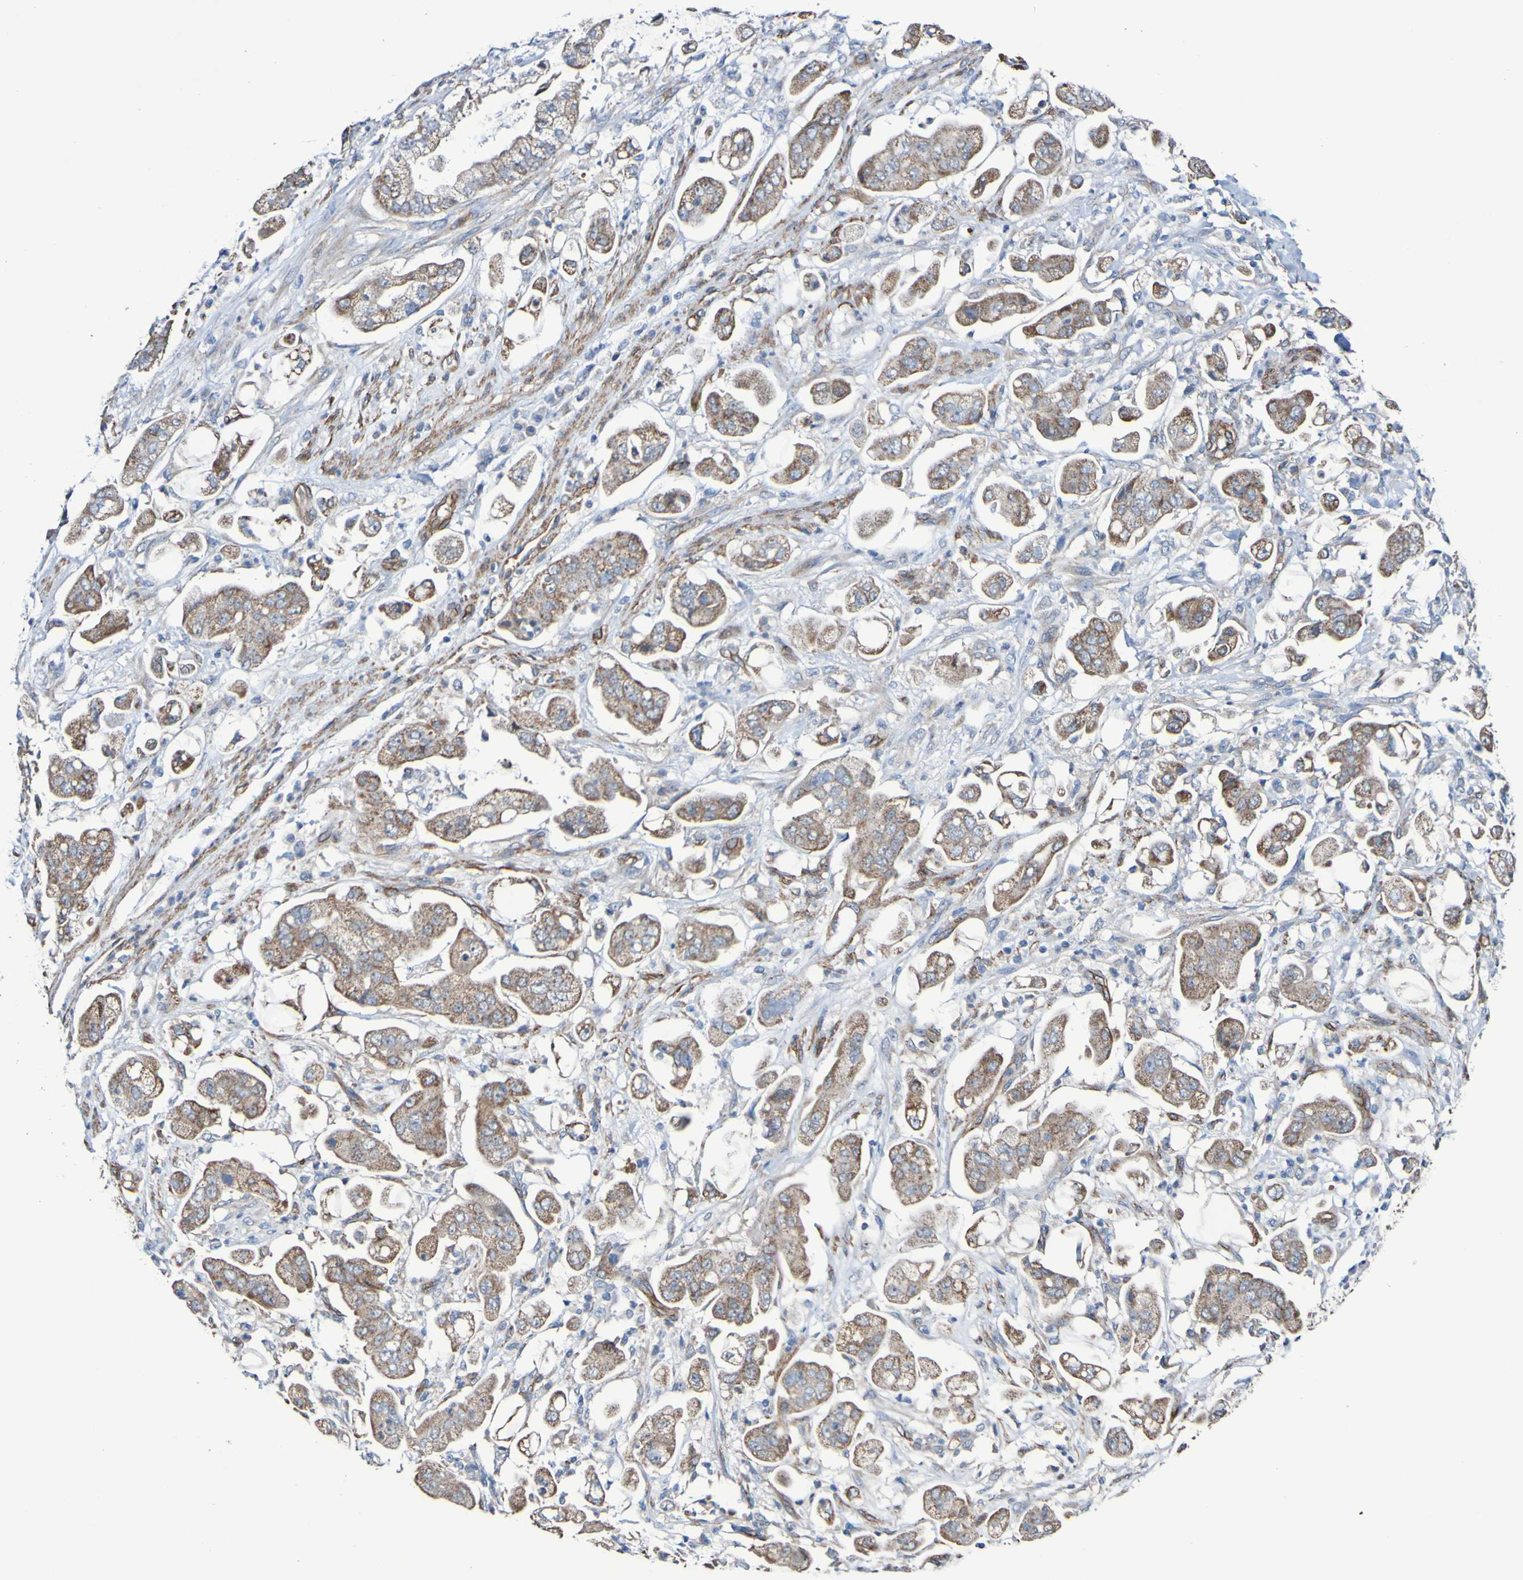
{"staining": {"intensity": "moderate", "quantity": ">75%", "location": "cytoplasmic/membranous"}, "tissue": "stomach cancer", "cell_type": "Tumor cells", "image_type": "cancer", "snomed": [{"axis": "morphology", "description": "Adenocarcinoma, NOS"}, {"axis": "topography", "description": "Stomach"}], "caption": "IHC photomicrograph of human stomach cancer stained for a protein (brown), which demonstrates medium levels of moderate cytoplasmic/membranous expression in about >75% of tumor cells.", "gene": "ELMOD3", "patient": {"sex": "male", "age": 62}}